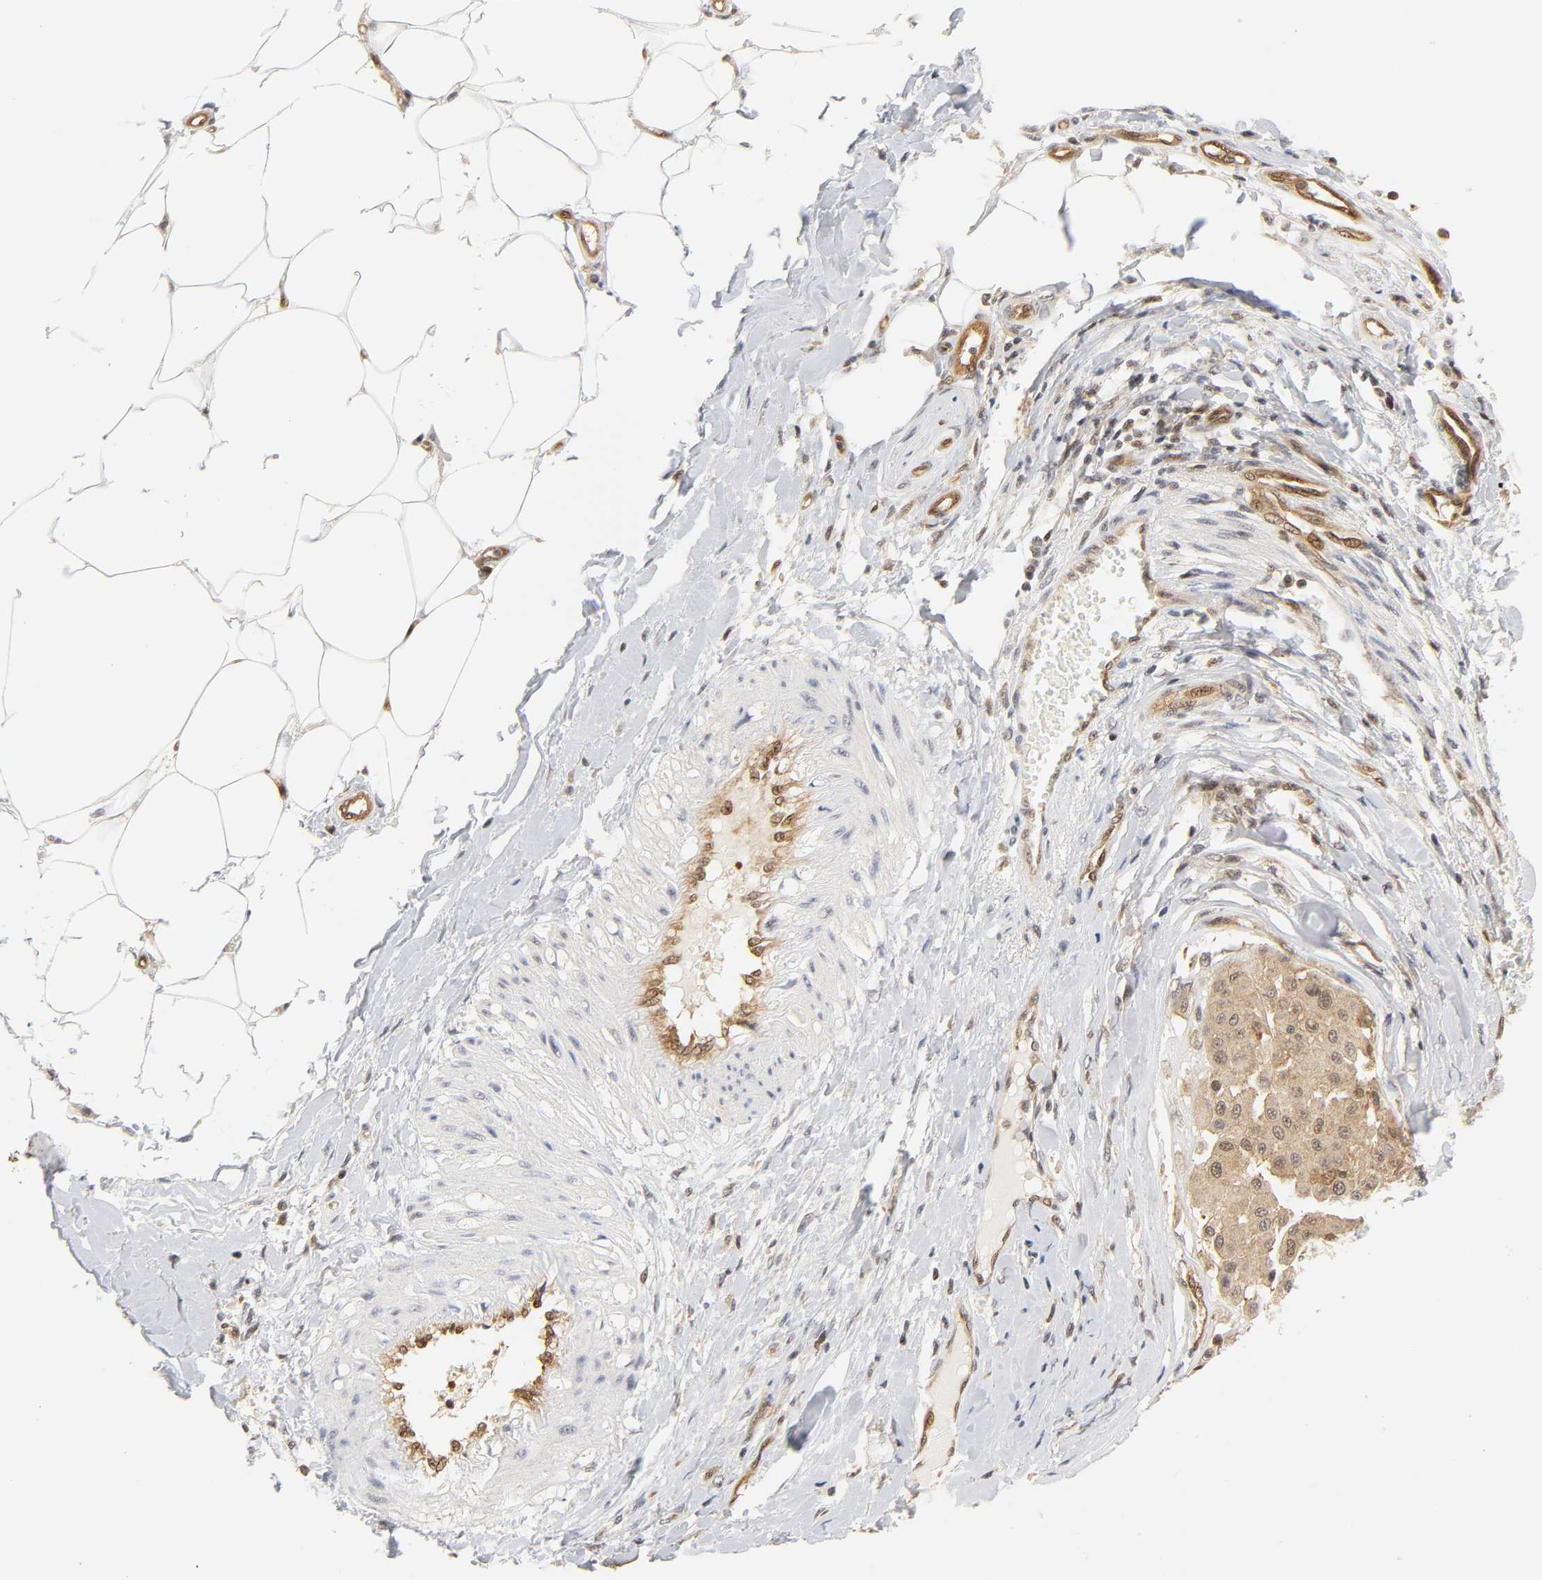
{"staining": {"intensity": "moderate", "quantity": ">75%", "location": "cytoplasmic/membranous,nuclear"}, "tissue": "melanoma", "cell_type": "Tumor cells", "image_type": "cancer", "snomed": [{"axis": "morphology", "description": "Malignant melanoma, Metastatic site"}, {"axis": "topography", "description": "Soft tissue"}], "caption": "Protein expression analysis of human malignant melanoma (metastatic site) reveals moderate cytoplasmic/membranous and nuclear positivity in about >75% of tumor cells. (DAB (3,3'-diaminobenzidine) = brown stain, brightfield microscopy at high magnification).", "gene": "CDC37", "patient": {"sex": "male", "age": 41}}